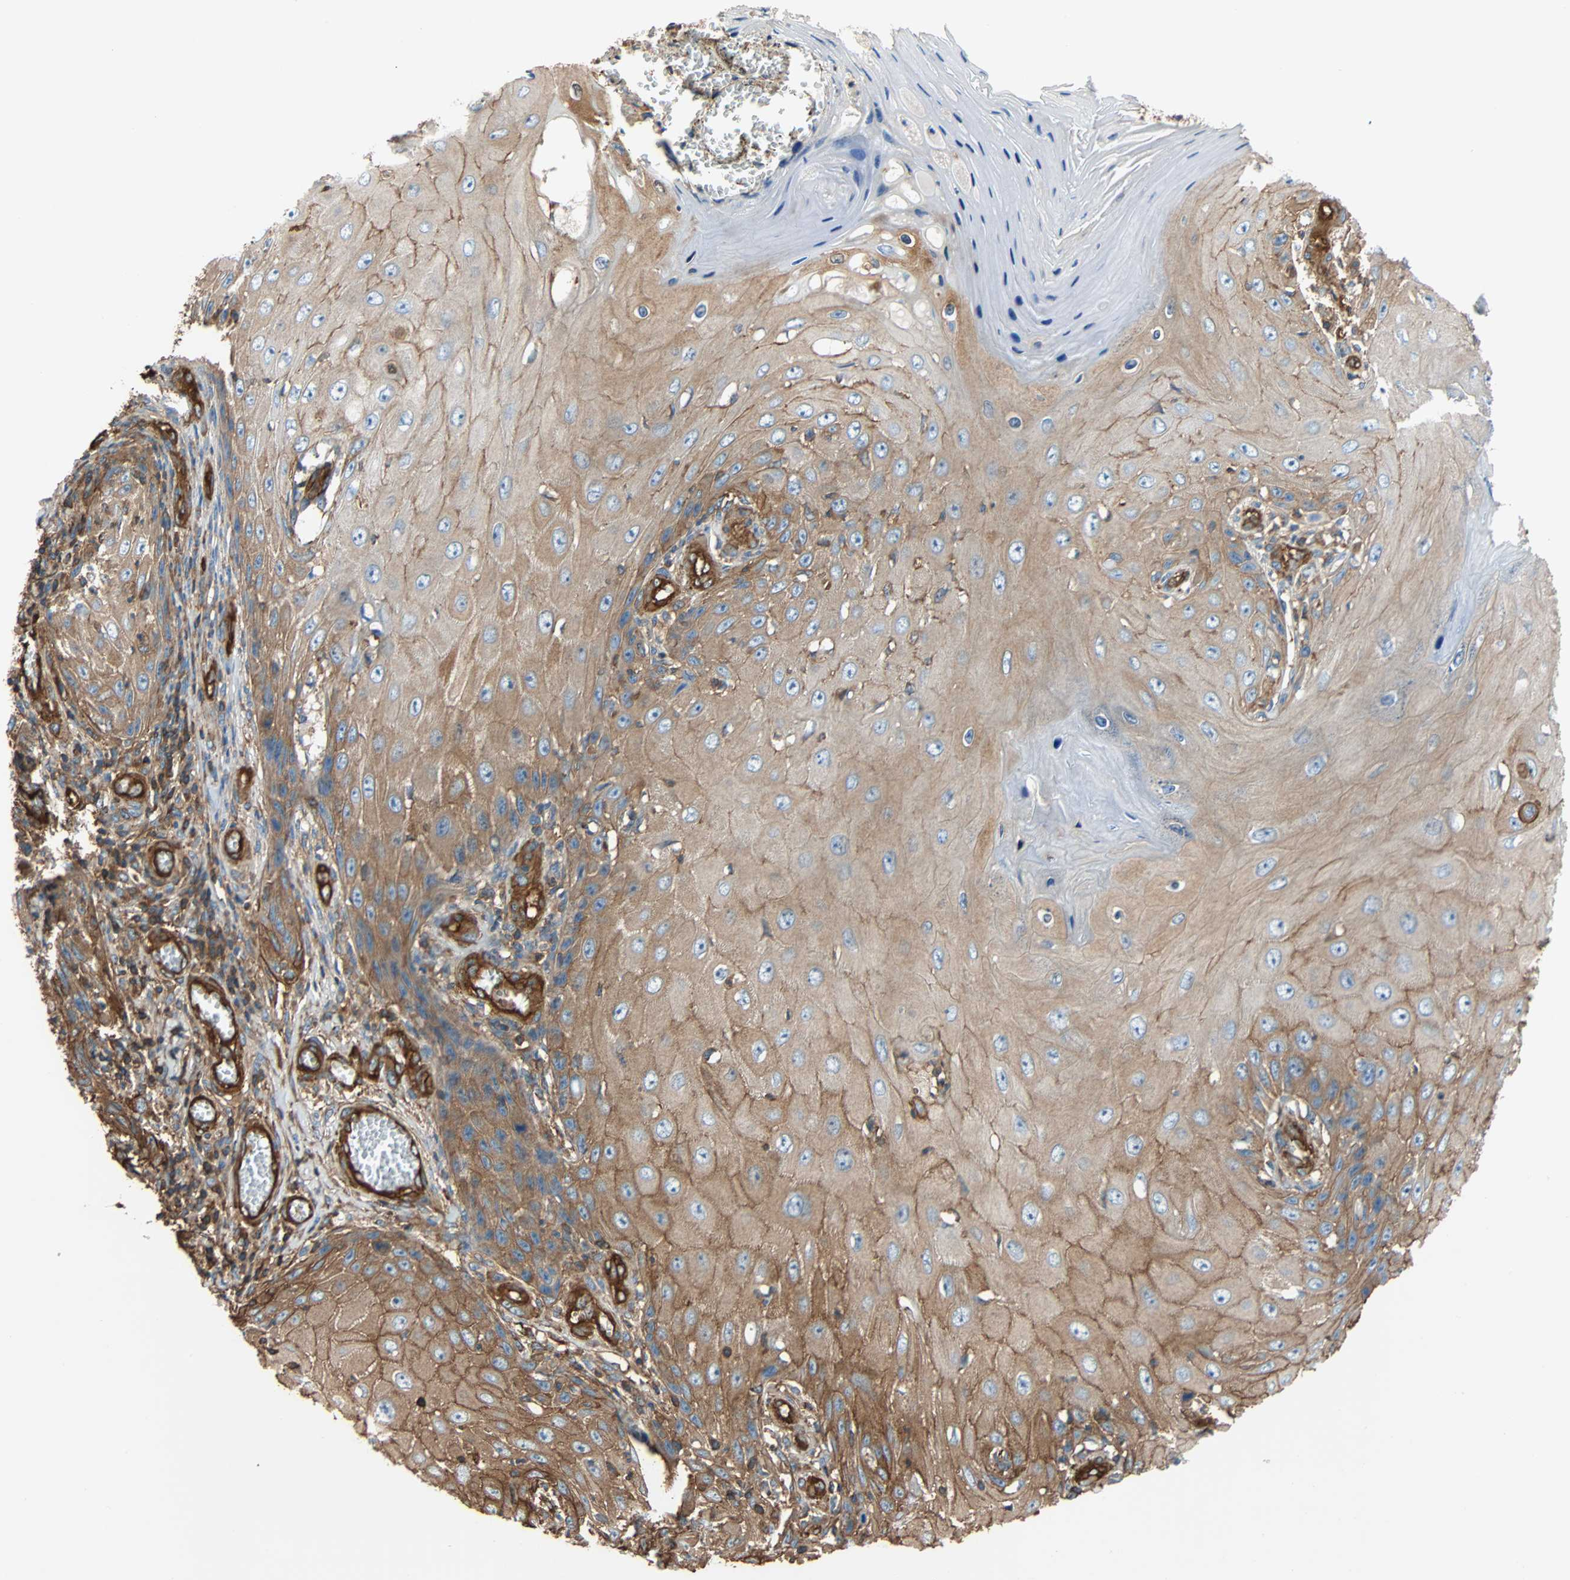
{"staining": {"intensity": "moderate", "quantity": ">75%", "location": "cytoplasmic/membranous"}, "tissue": "skin cancer", "cell_type": "Tumor cells", "image_type": "cancer", "snomed": [{"axis": "morphology", "description": "Squamous cell carcinoma, NOS"}, {"axis": "topography", "description": "Skin"}], "caption": "Protein staining by immunohistochemistry displays moderate cytoplasmic/membranous staining in approximately >75% of tumor cells in skin cancer. Using DAB (brown) and hematoxylin (blue) stains, captured at high magnification using brightfield microscopy.", "gene": "GALNT10", "patient": {"sex": "female", "age": 73}}